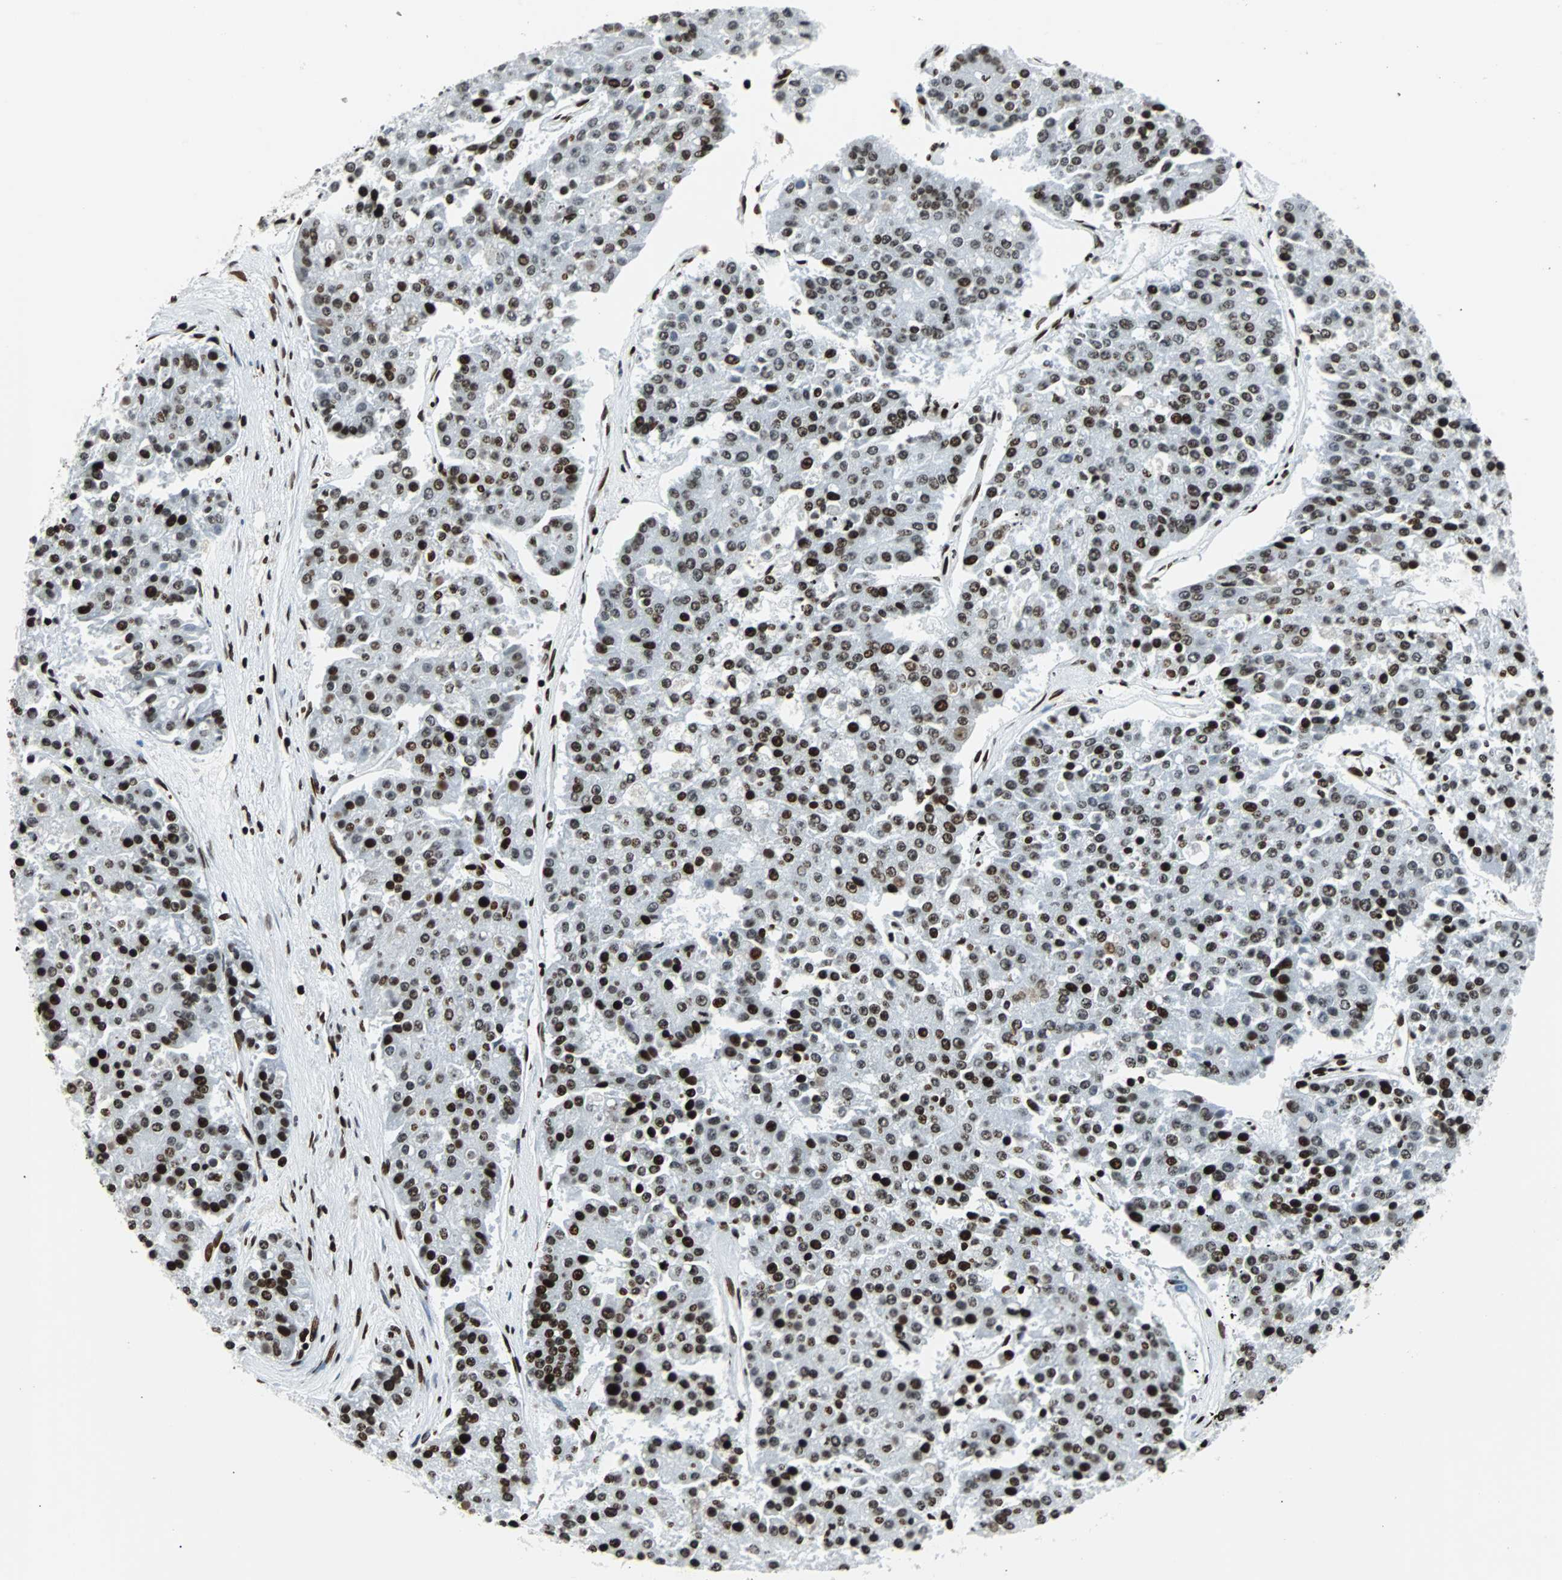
{"staining": {"intensity": "strong", "quantity": ">75%", "location": "nuclear"}, "tissue": "pancreatic cancer", "cell_type": "Tumor cells", "image_type": "cancer", "snomed": [{"axis": "morphology", "description": "Adenocarcinoma, NOS"}, {"axis": "topography", "description": "Pancreas"}], "caption": "Adenocarcinoma (pancreatic) tissue reveals strong nuclear expression in approximately >75% of tumor cells", "gene": "ZNF131", "patient": {"sex": "male", "age": 50}}